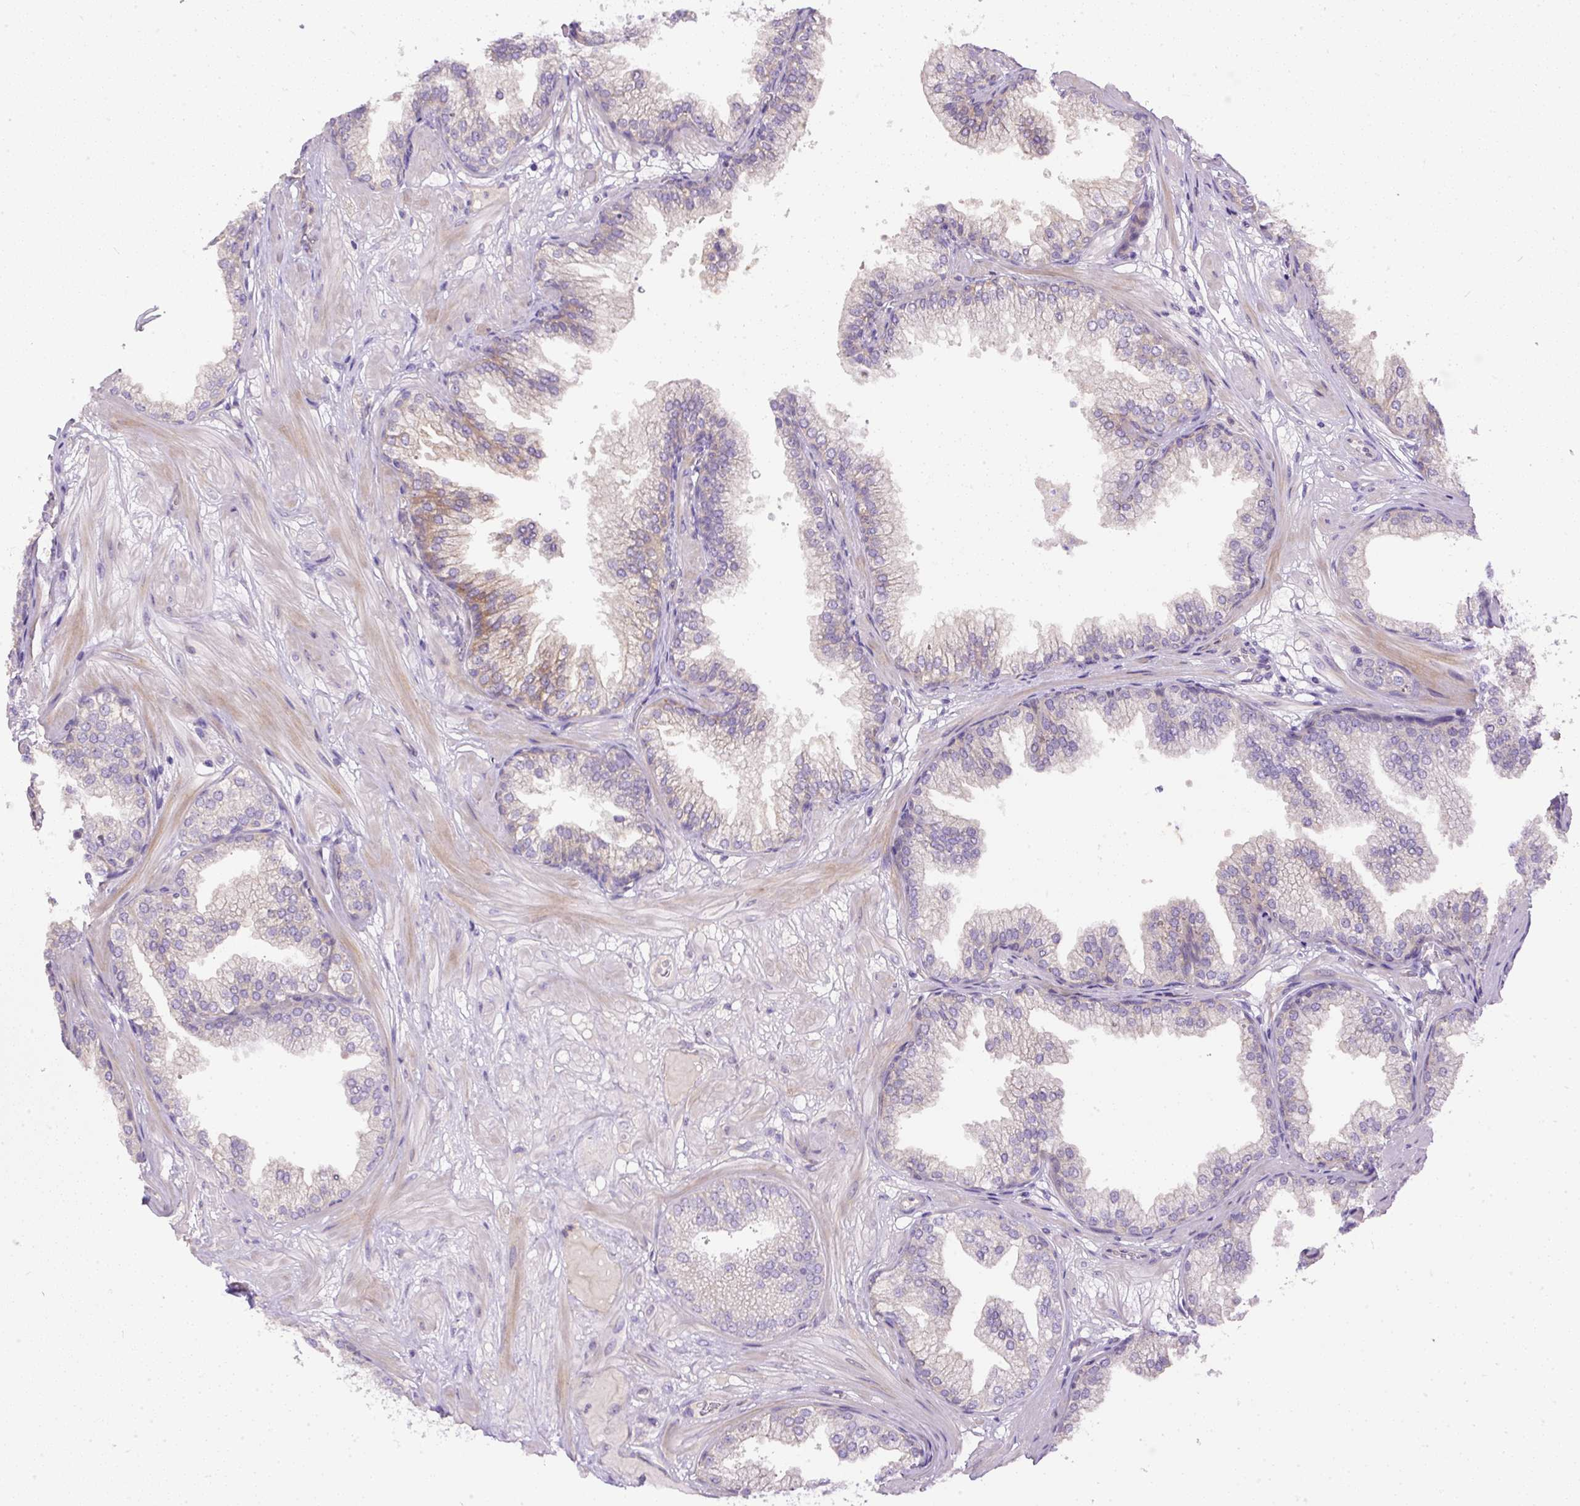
{"staining": {"intensity": "weak", "quantity": "25%-75%", "location": "cytoplasmic/membranous"}, "tissue": "prostate", "cell_type": "Glandular cells", "image_type": "normal", "snomed": [{"axis": "morphology", "description": "Normal tissue, NOS"}, {"axis": "topography", "description": "Prostate"}], "caption": "Immunohistochemistry image of unremarkable prostate: prostate stained using IHC exhibits low levels of weak protein expression localized specifically in the cytoplasmic/membranous of glandular cells, appearing as a cytoplasmic/membranous brown color.", "gene": "DAPK1", "patient": {"sex": "male", "age": 37}}